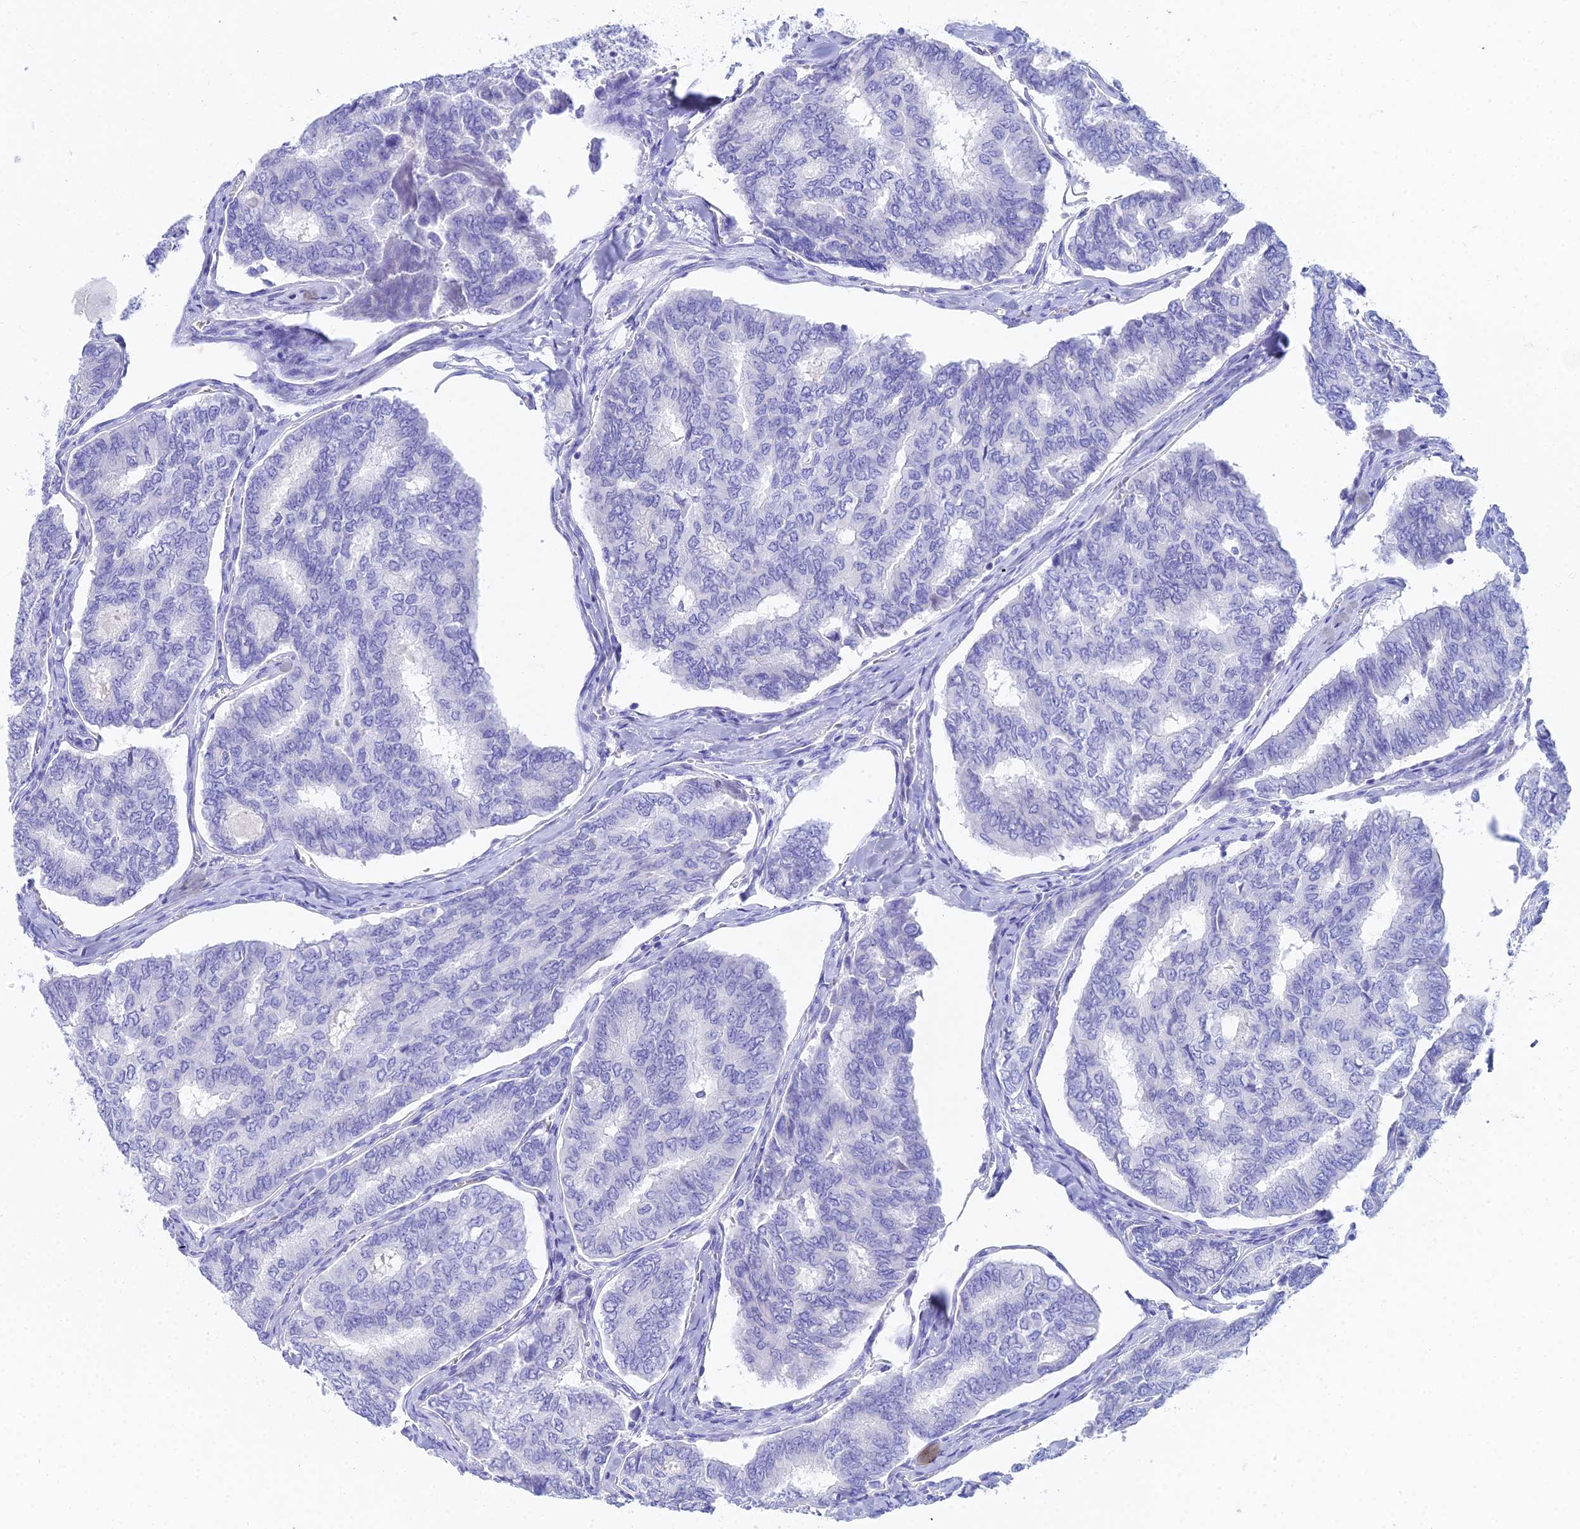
{"staining": {"intensity": "negative", "quantity": "none", "location": "none"}, "tissue": "thyroid cancer", "cell_type": "Tumor cells", "image_type": "cancer", "snomed": [{"axis": "morphology", "description": "Papillary adenocarcinoma, NOS"}, {"axis": "topography", "description": "Thyroid gland"}], "caption": "Tumor cells show no significant protein positivity in thyroid papillary adenocarcinoma. (DAB IHC visualized using brightfield microscopy, high magnification).", "gene": "REG1A", "patient": {"sex": "female", "age": 35}}